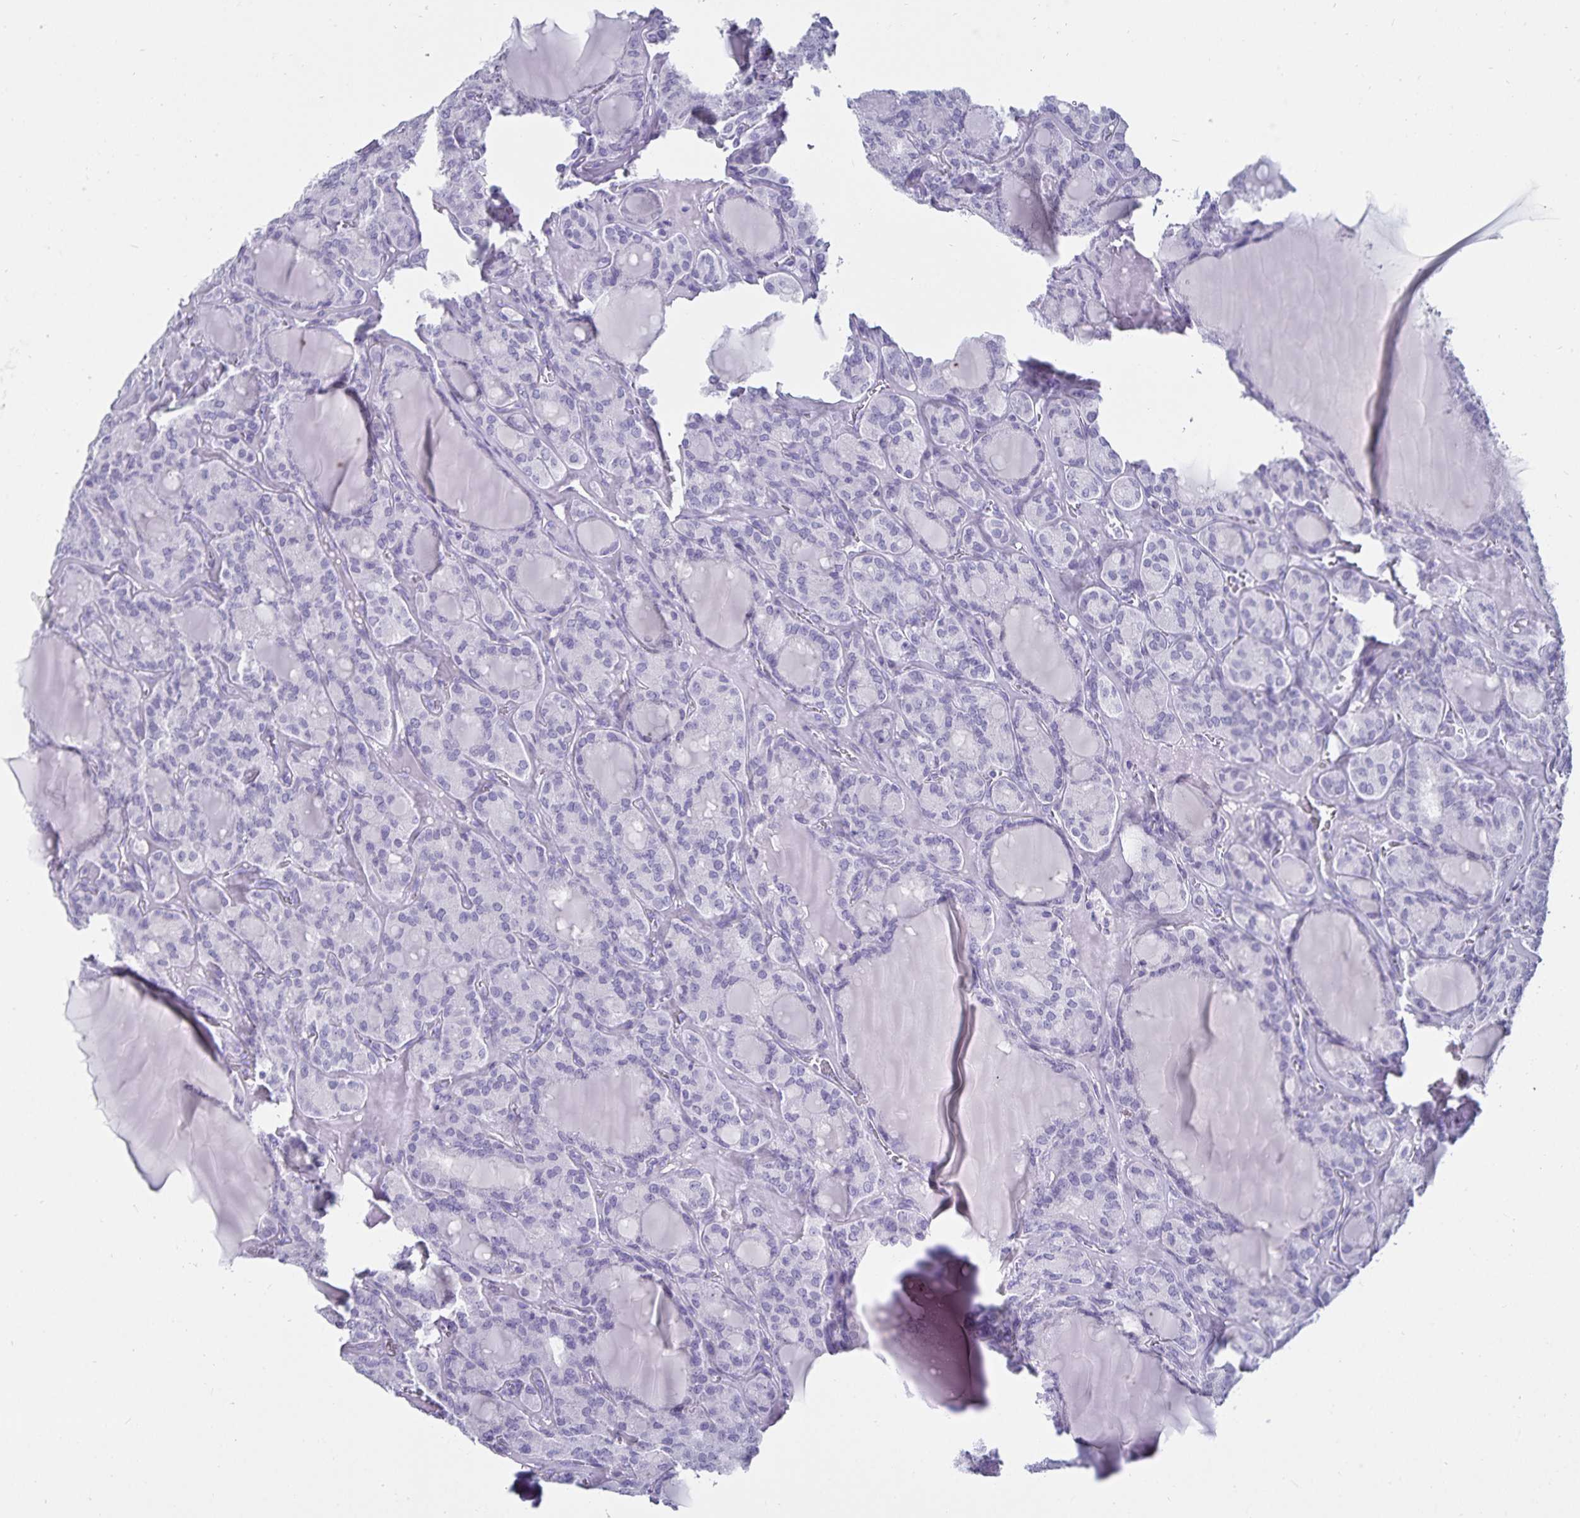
{"staining": {"intensity": "negative", "quantity": "none", "location": "none"}, "tissue": "thyroid cancer", "cell_type": "Tumor cells", "image_type": "cancer", "snomed": [{"axis": "morphology", "description": "Papillary adenocarcinoma, NOS"}, {"axis": "topography", "description": "Thyroid gland"}], "caption": "This histopathology image is of thyroid cancer (papillary adenocarcinoma) stained with IHC to label a protein in brown with the nuclei are counter-stained blue. There is no positivity in tumor cells.", "gene": "DEFA6", "patient": {"sex": "male", "age": 87}}